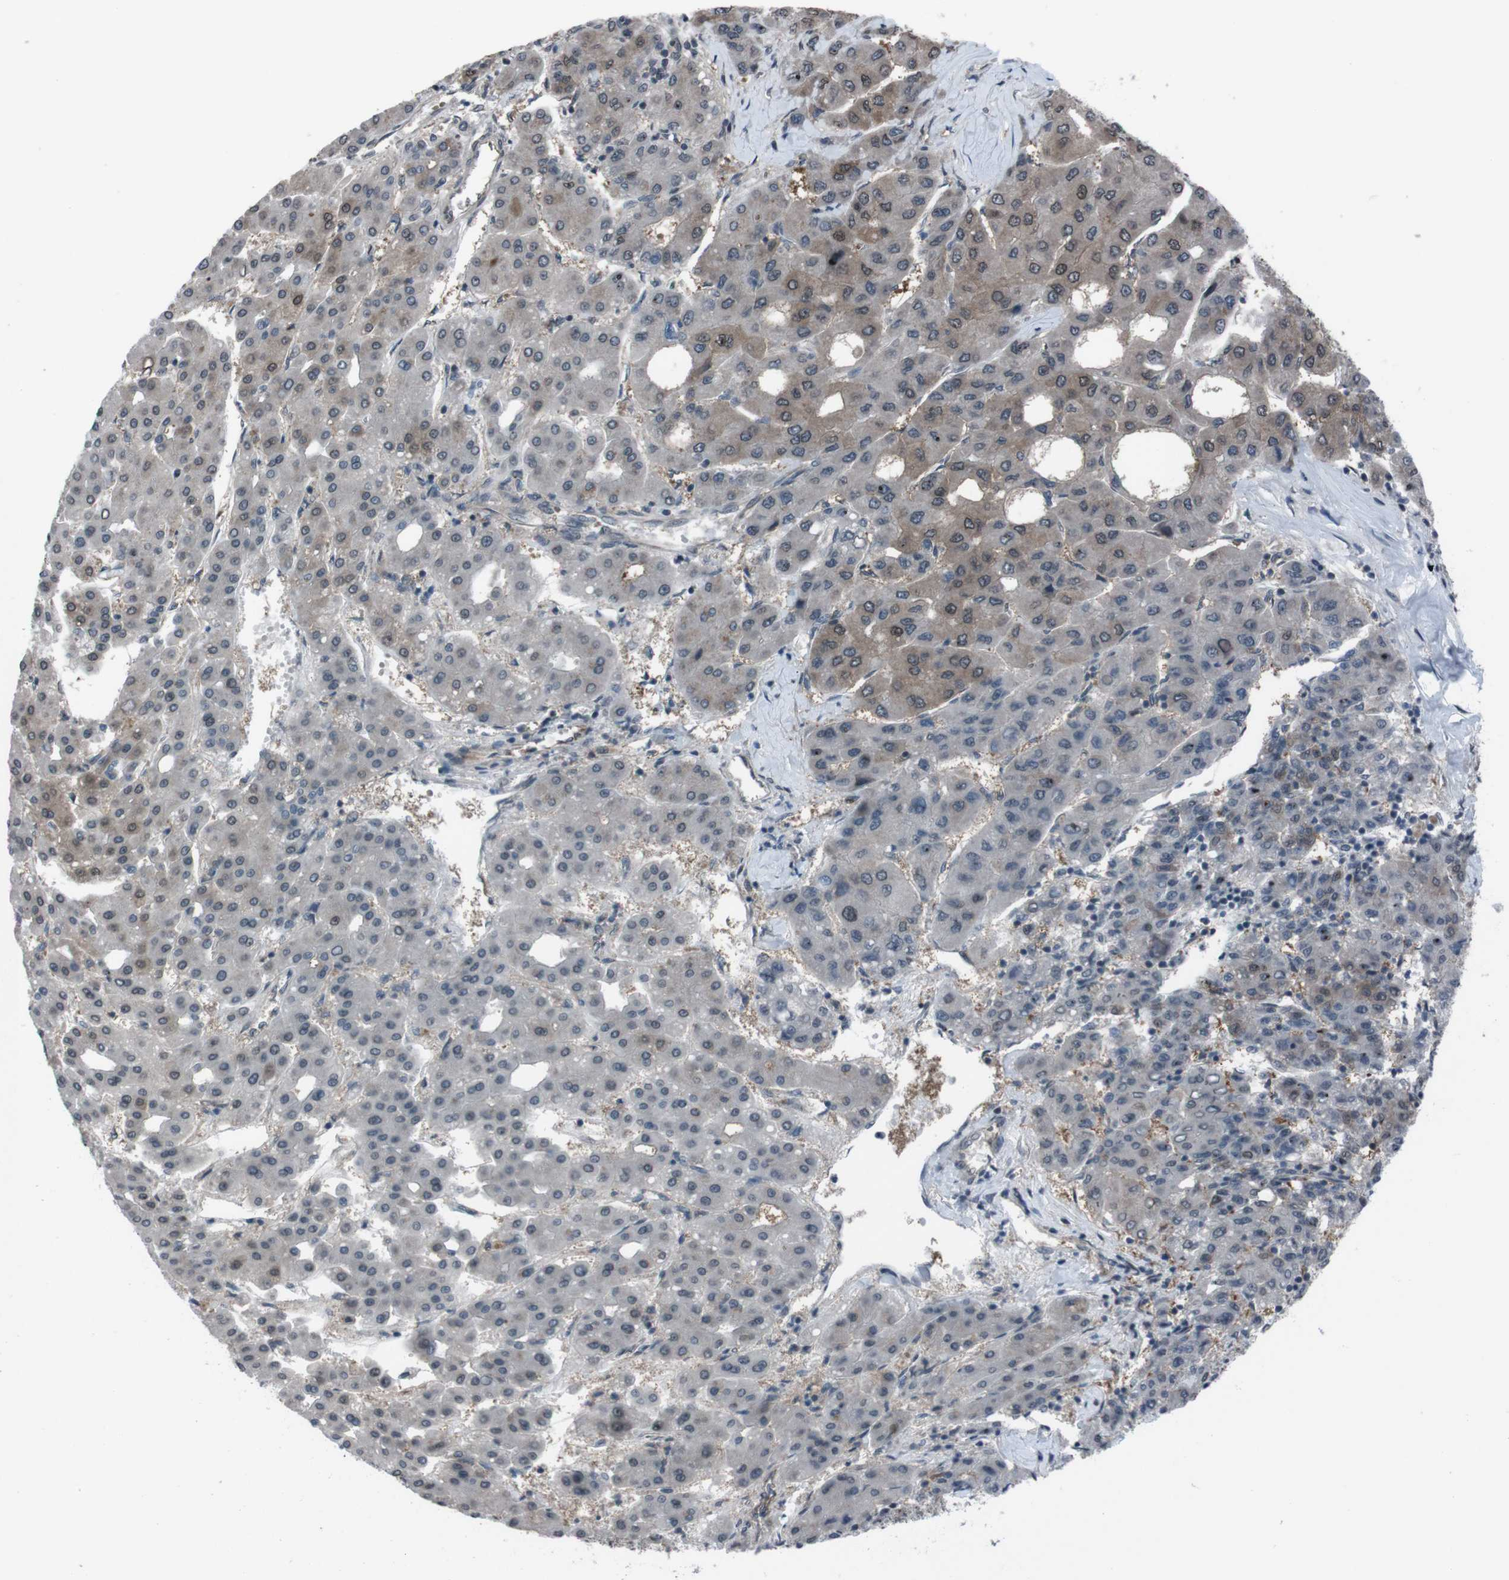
{"staining": {"intensity": "moderate", "quantity": "<25%", "location": "cytoplasmic/membranous,nuclear"}, "tissue": "liver cancer", "cell_type": "Tumor cells", "image_type": "cancer", "snomed": [{"axis": "morphology", "description": "Carcinoma, Hepatocellular, NOS"}, {"axis": "topography", "description": "Liver"}], "caption": "IHC micrograph of neoplastic tissue: human hepatocellular carcinoma (liver) stained using IHC exhibits low levels of moderate protein expression localized specifically in the cytoplasmic/membranous and nuclear of tumor cells, appearing as a cytoplasmic/membranous and nuclear brown color.", "gene": "SS18L1", "patient": {"sex": "male", "age": 65}}